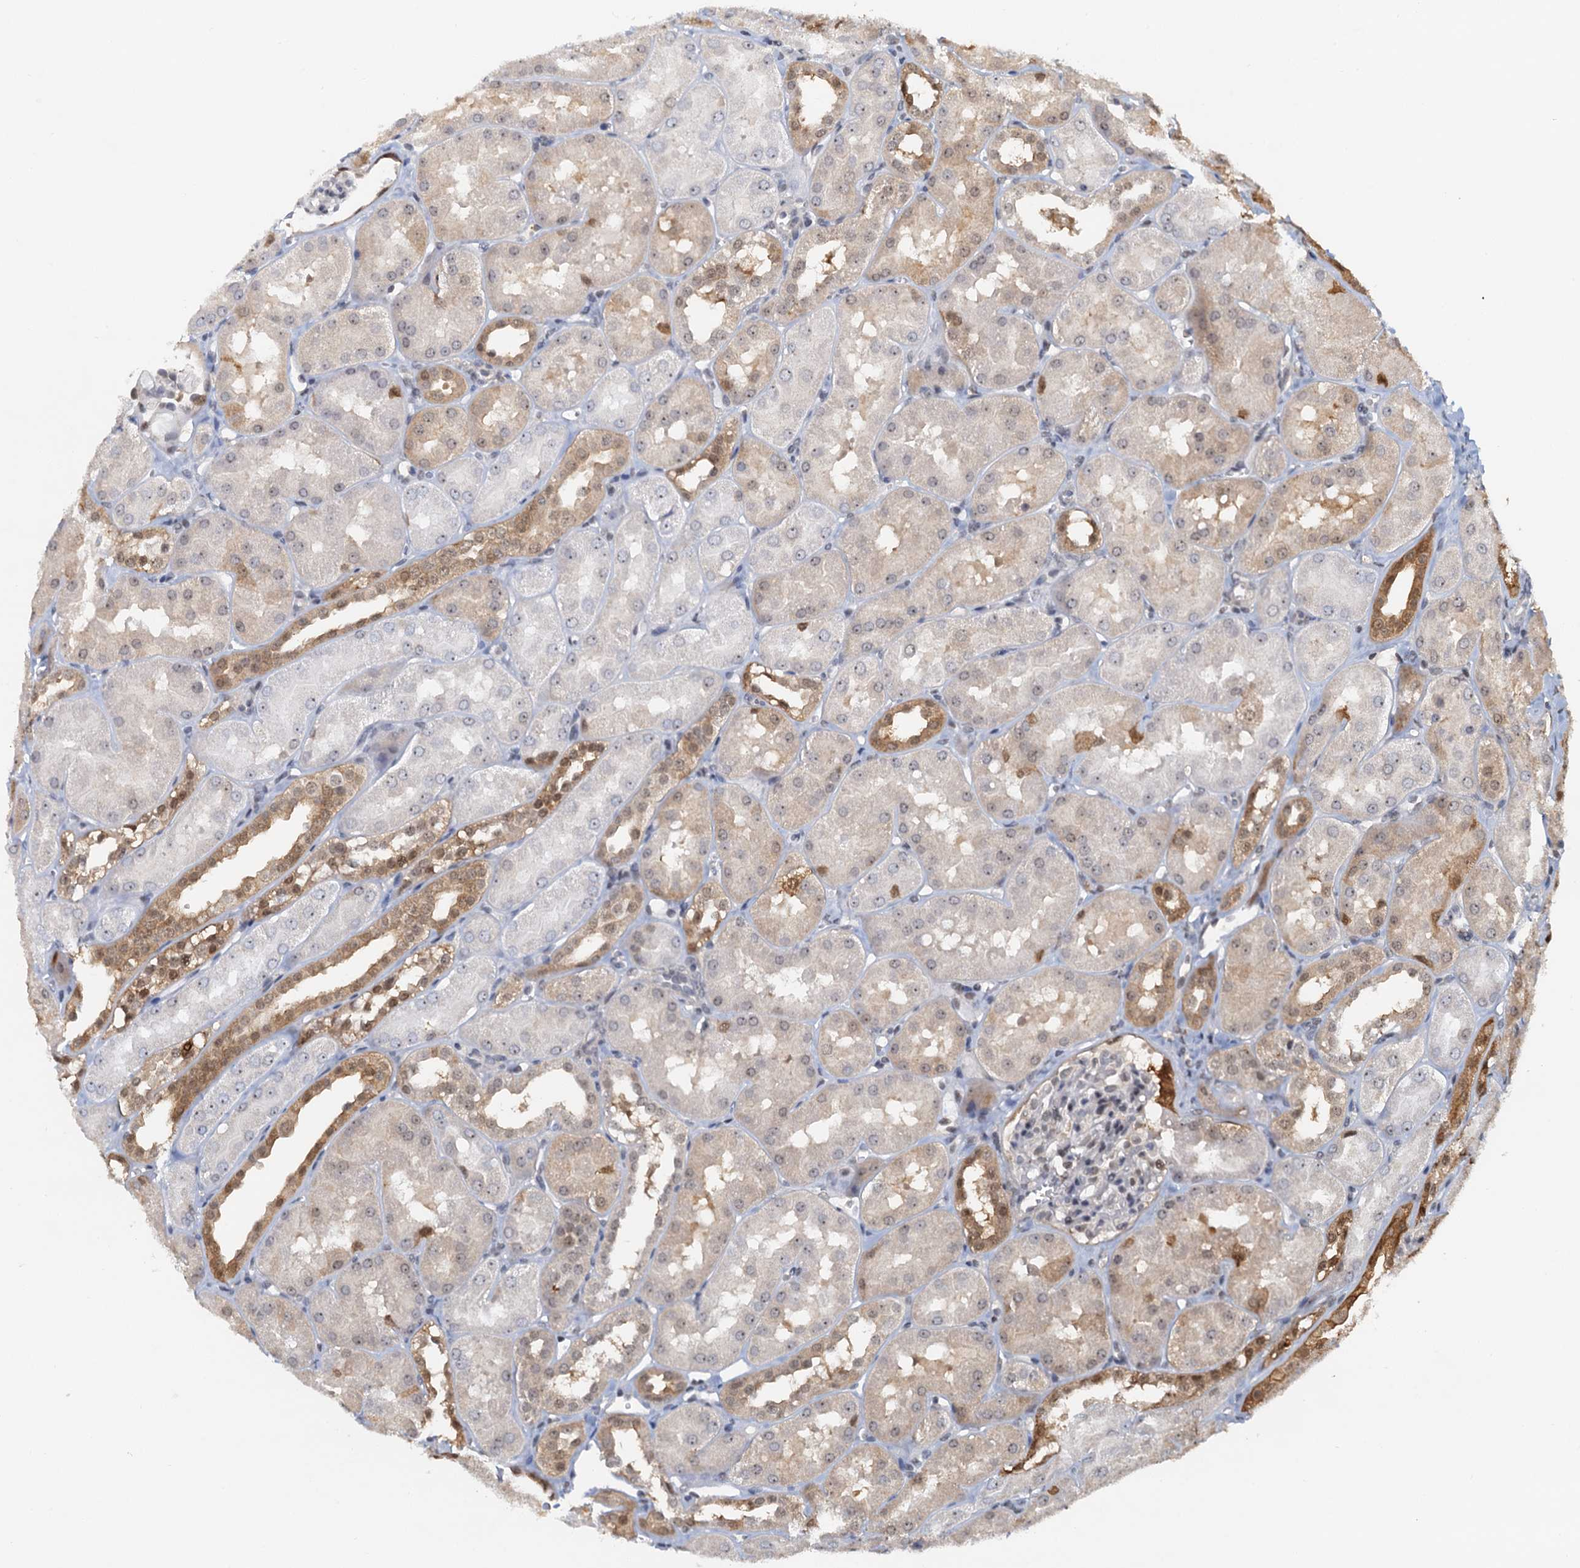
{"staining": {"intensity": "negative", "quantity": "none", "location": "none"}, "tissue": "kidney", "cell_type": "Cells in glomeruli", "image_type": "normal", "snomed": [{"axis": "morphology", "description": "Normal tissue, NOS"}, {"axis": "topography", "description": "Kidney"}, {"axis": "topography", "description": "Urinary bladder"}], "caption": "Cells in glomeruli show no significant positivity in unremarkable kidney.", "gene": "SPINDOC", "patient": {"sex": "male", "age": 16}}